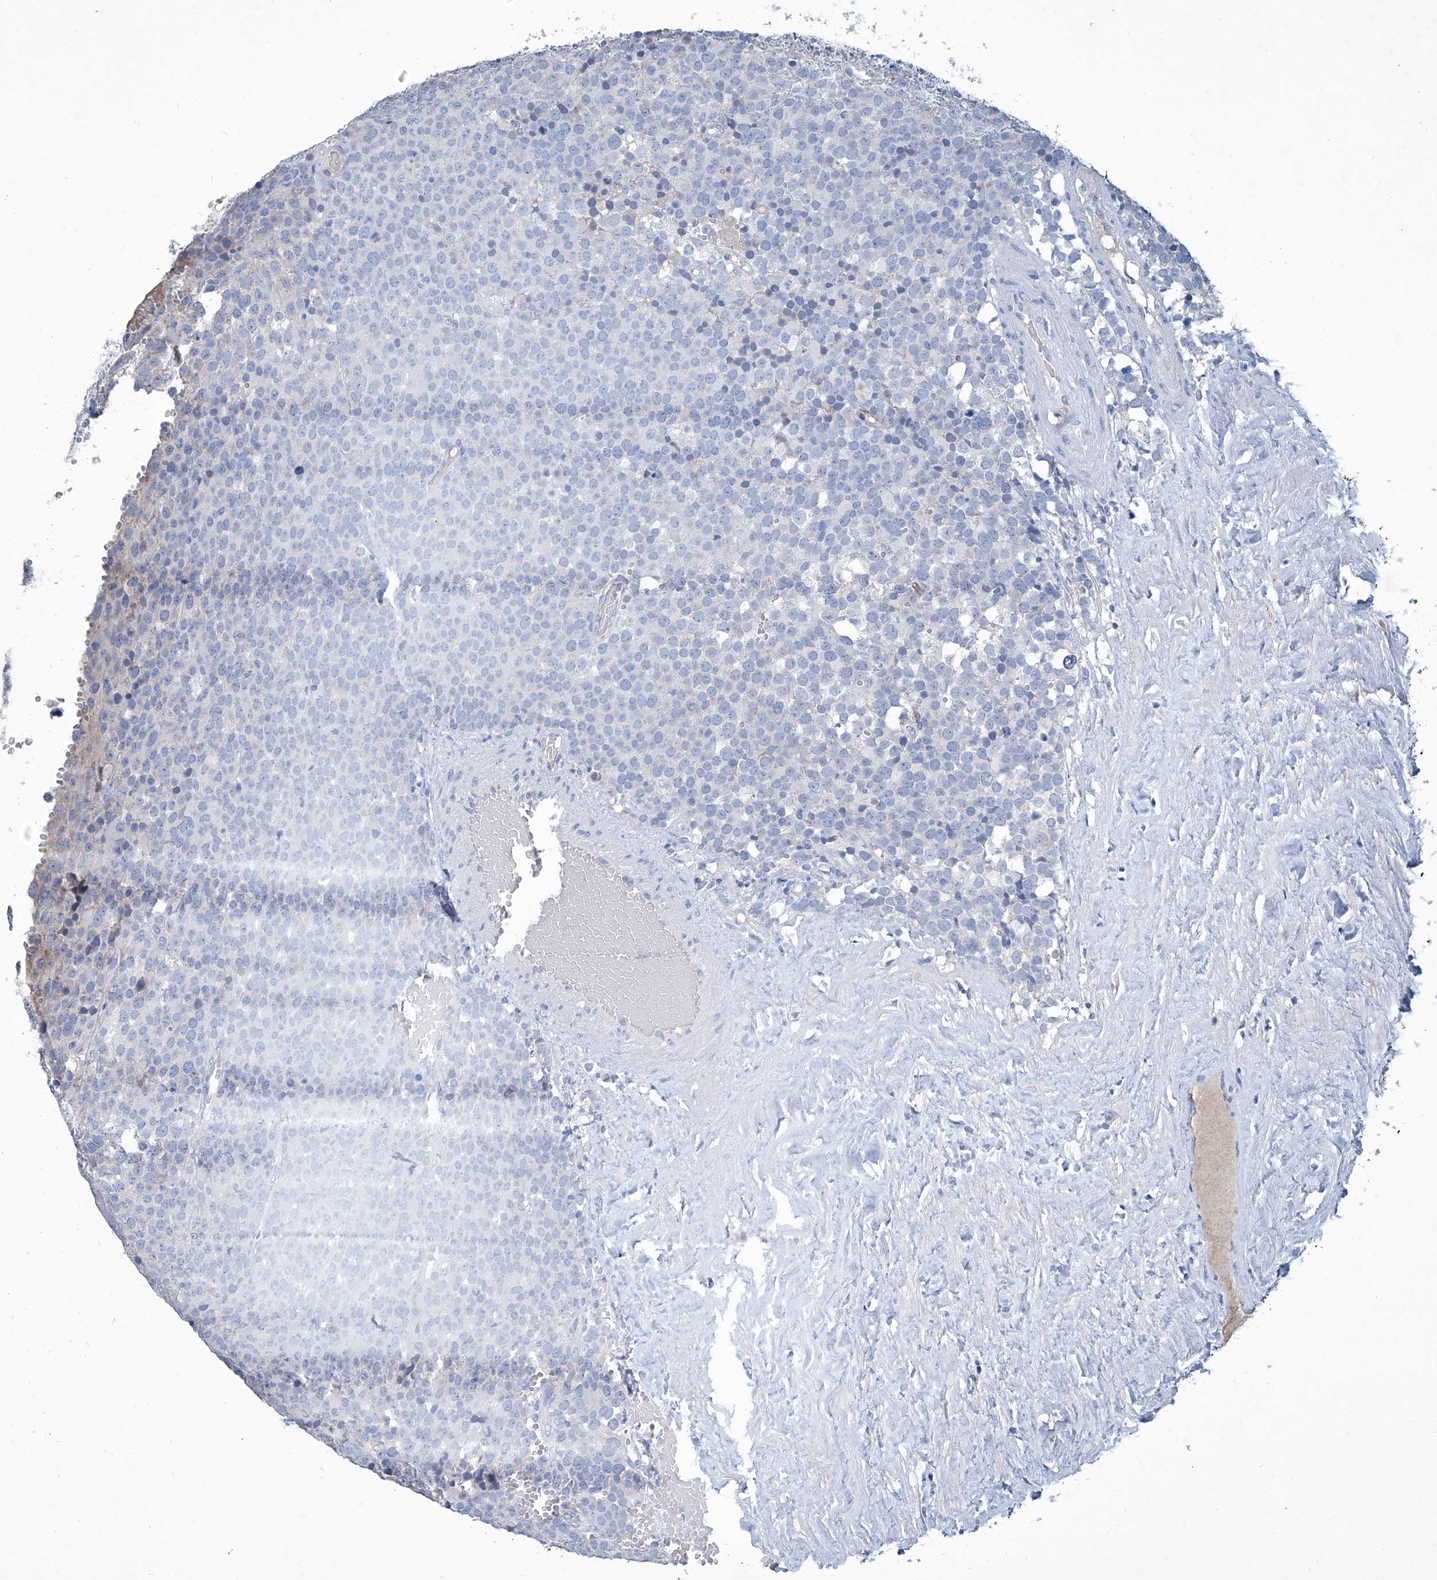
{"staining": {"intensity": "negative", "quantity": "none", "location": "none"}, "tissue": "testis cancer", "cell_type": "Tumor cells", "image_type": "cancer", "snomed": [{"axis": "morphology", "description": "Seminoma, NOS"}, {"axis": "topography", "description": "Testis"}], "caption": "Immunohistochemistry (IHC) of human seminoma (testis) shows no staining in tumor cells.", "gene": "MTARC1", "patient": {"sex": "male", "age": 71}}